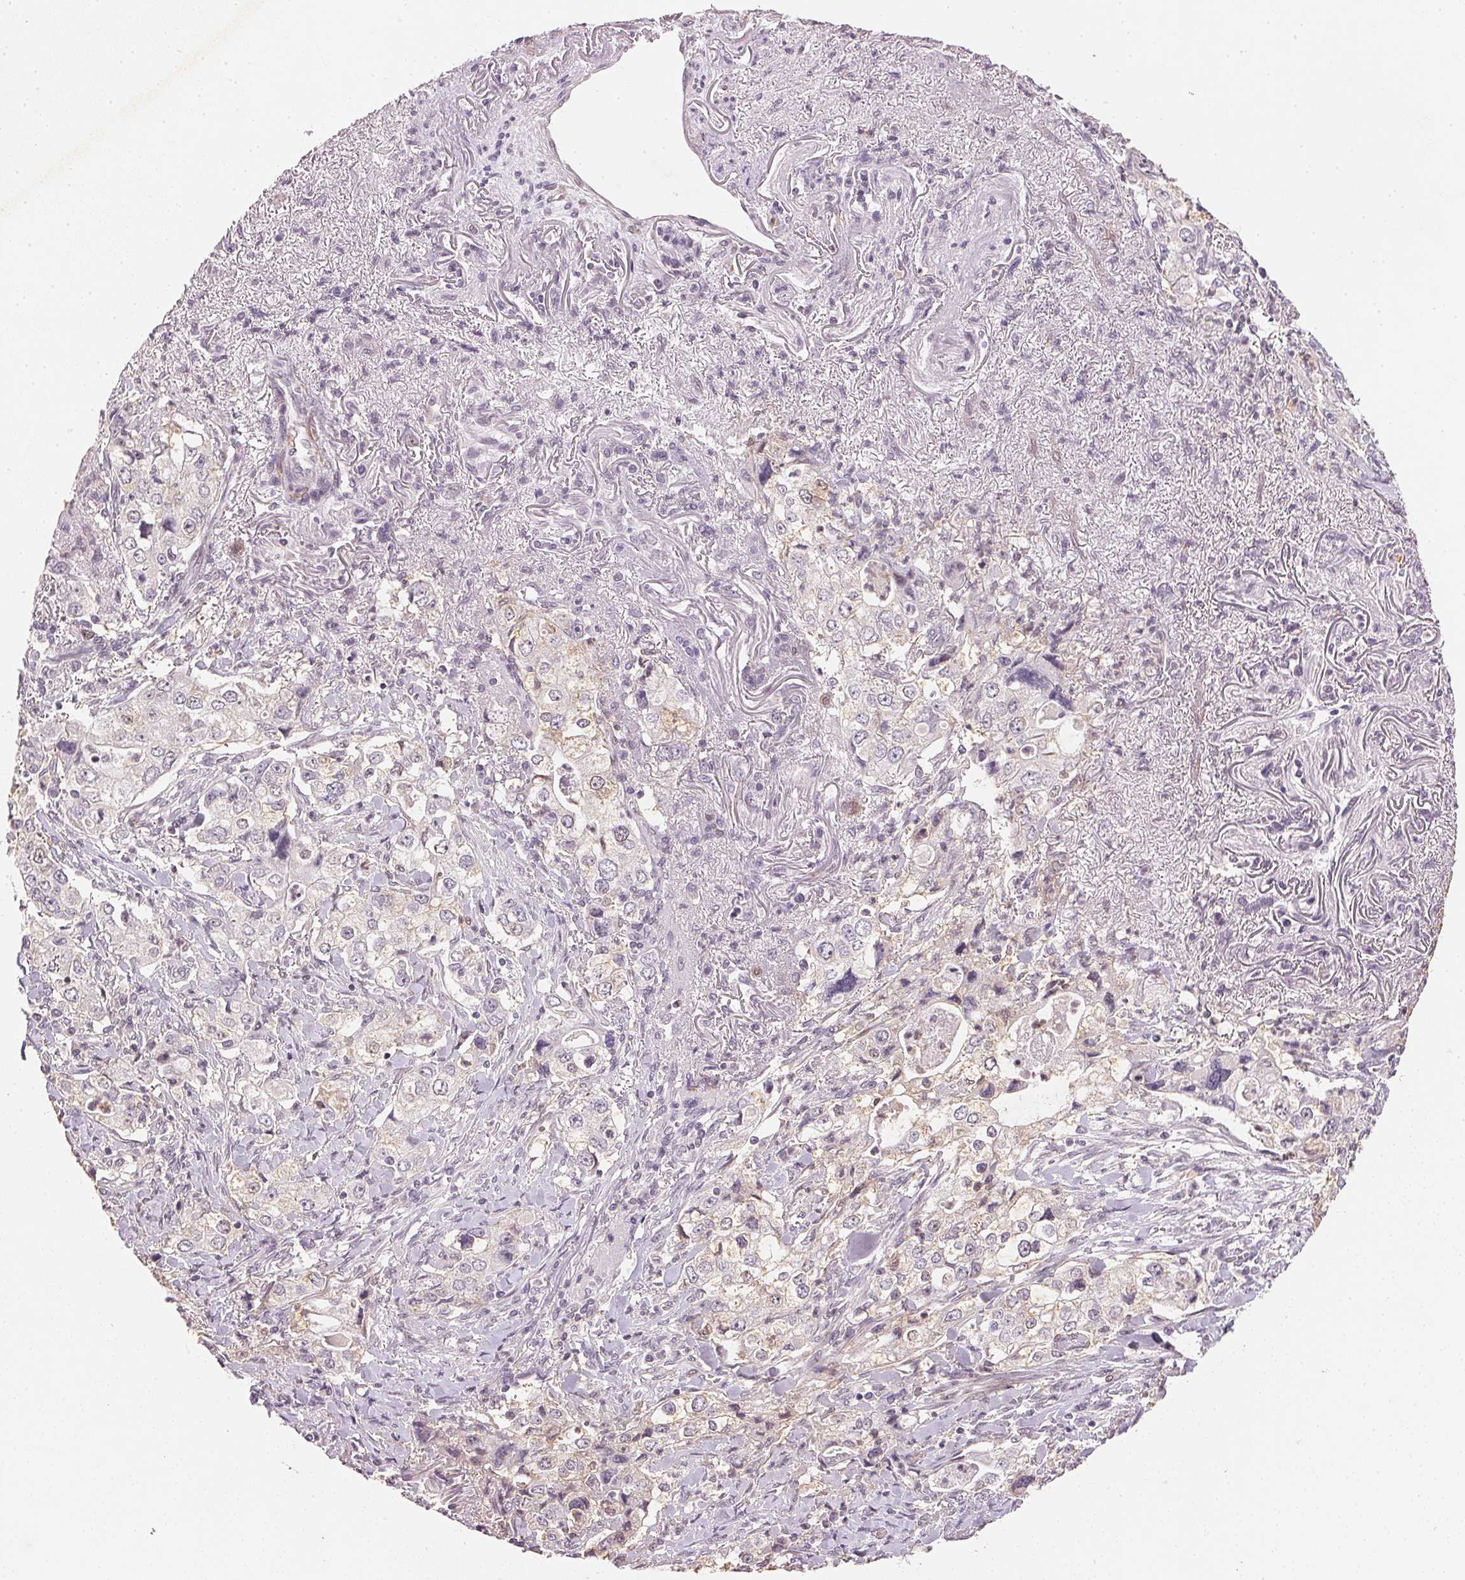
{"staining": {"intensity": "negative", "quantity": "none", "location": "none"}, "tissue": "stomach cancer", "cell_type": "Tumor cells", "image_type": "cancer", "snomed": [{"axis": "morphology", "description": "Adenocarcinoma, NOS"}, {"axis": "topography", "description": "Stomach, upper"}], "caption": "High magnification brightfield microscopy of adenocarcinoma (stomach) stained with DAB (brown) and counterstained with hematoxylin (blue): tumor cells show no significant staining. Brightfield microscopy of IHC stained with DAB (brown) and hematoxylin (blue), captured at high magnification.", "gene": "SMTN", "patient": {"sex": "male", "age": 75}}